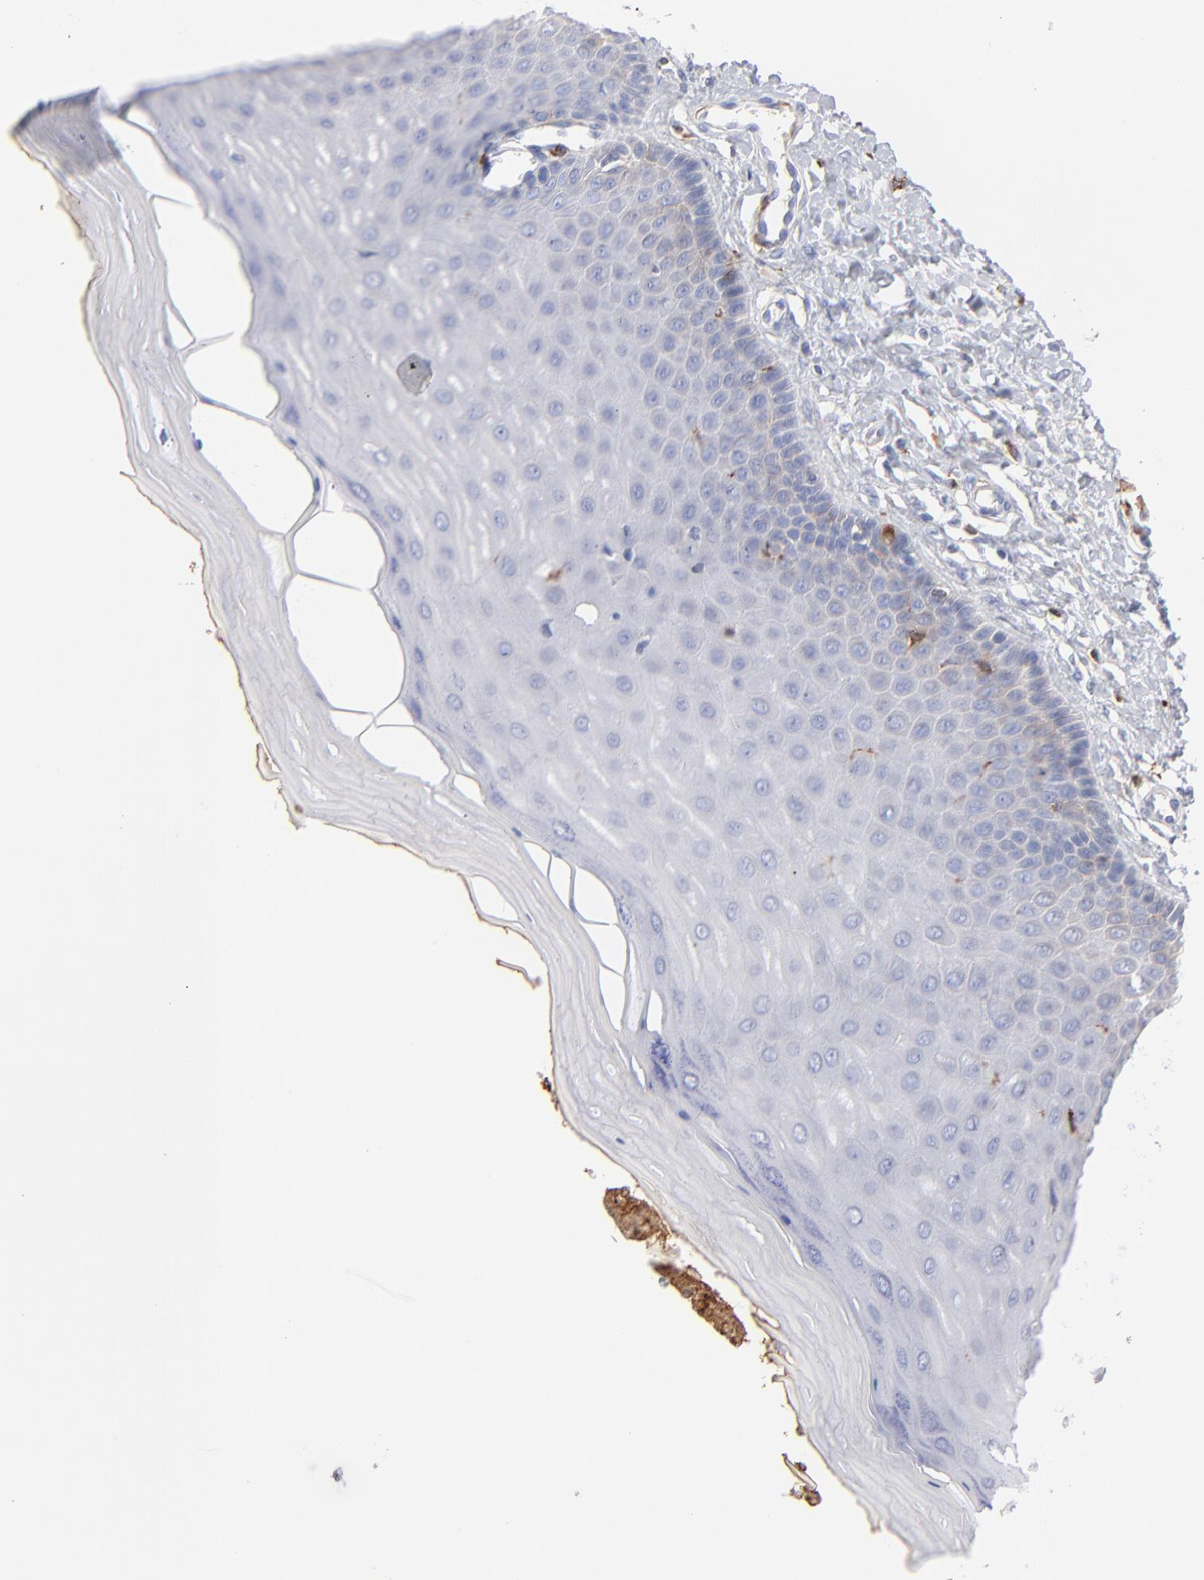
{"staining": {"intensity": "negative", "quantity": "none", "location": "none"}, "tissue": "cervix", "cell_type": "Glandular cells", "image_type": "normal", "snomed": [{"axis": "morphology", "description": "Normal tissue, NOS"}, {"axis": "topography", "description": "Cervix"}], "caption": "Histopathology image shows no significant protein expression in glandular cells of normal cervix. The staining was performed using DAB (3,3'-diaminobenzidine) to visualize the protein expression in brown, while the nuclei were stained in blue with hematoxylin (Magnification: 20x).", "gene": "APOH", "patient": {"sex": "female", "age": 55}}